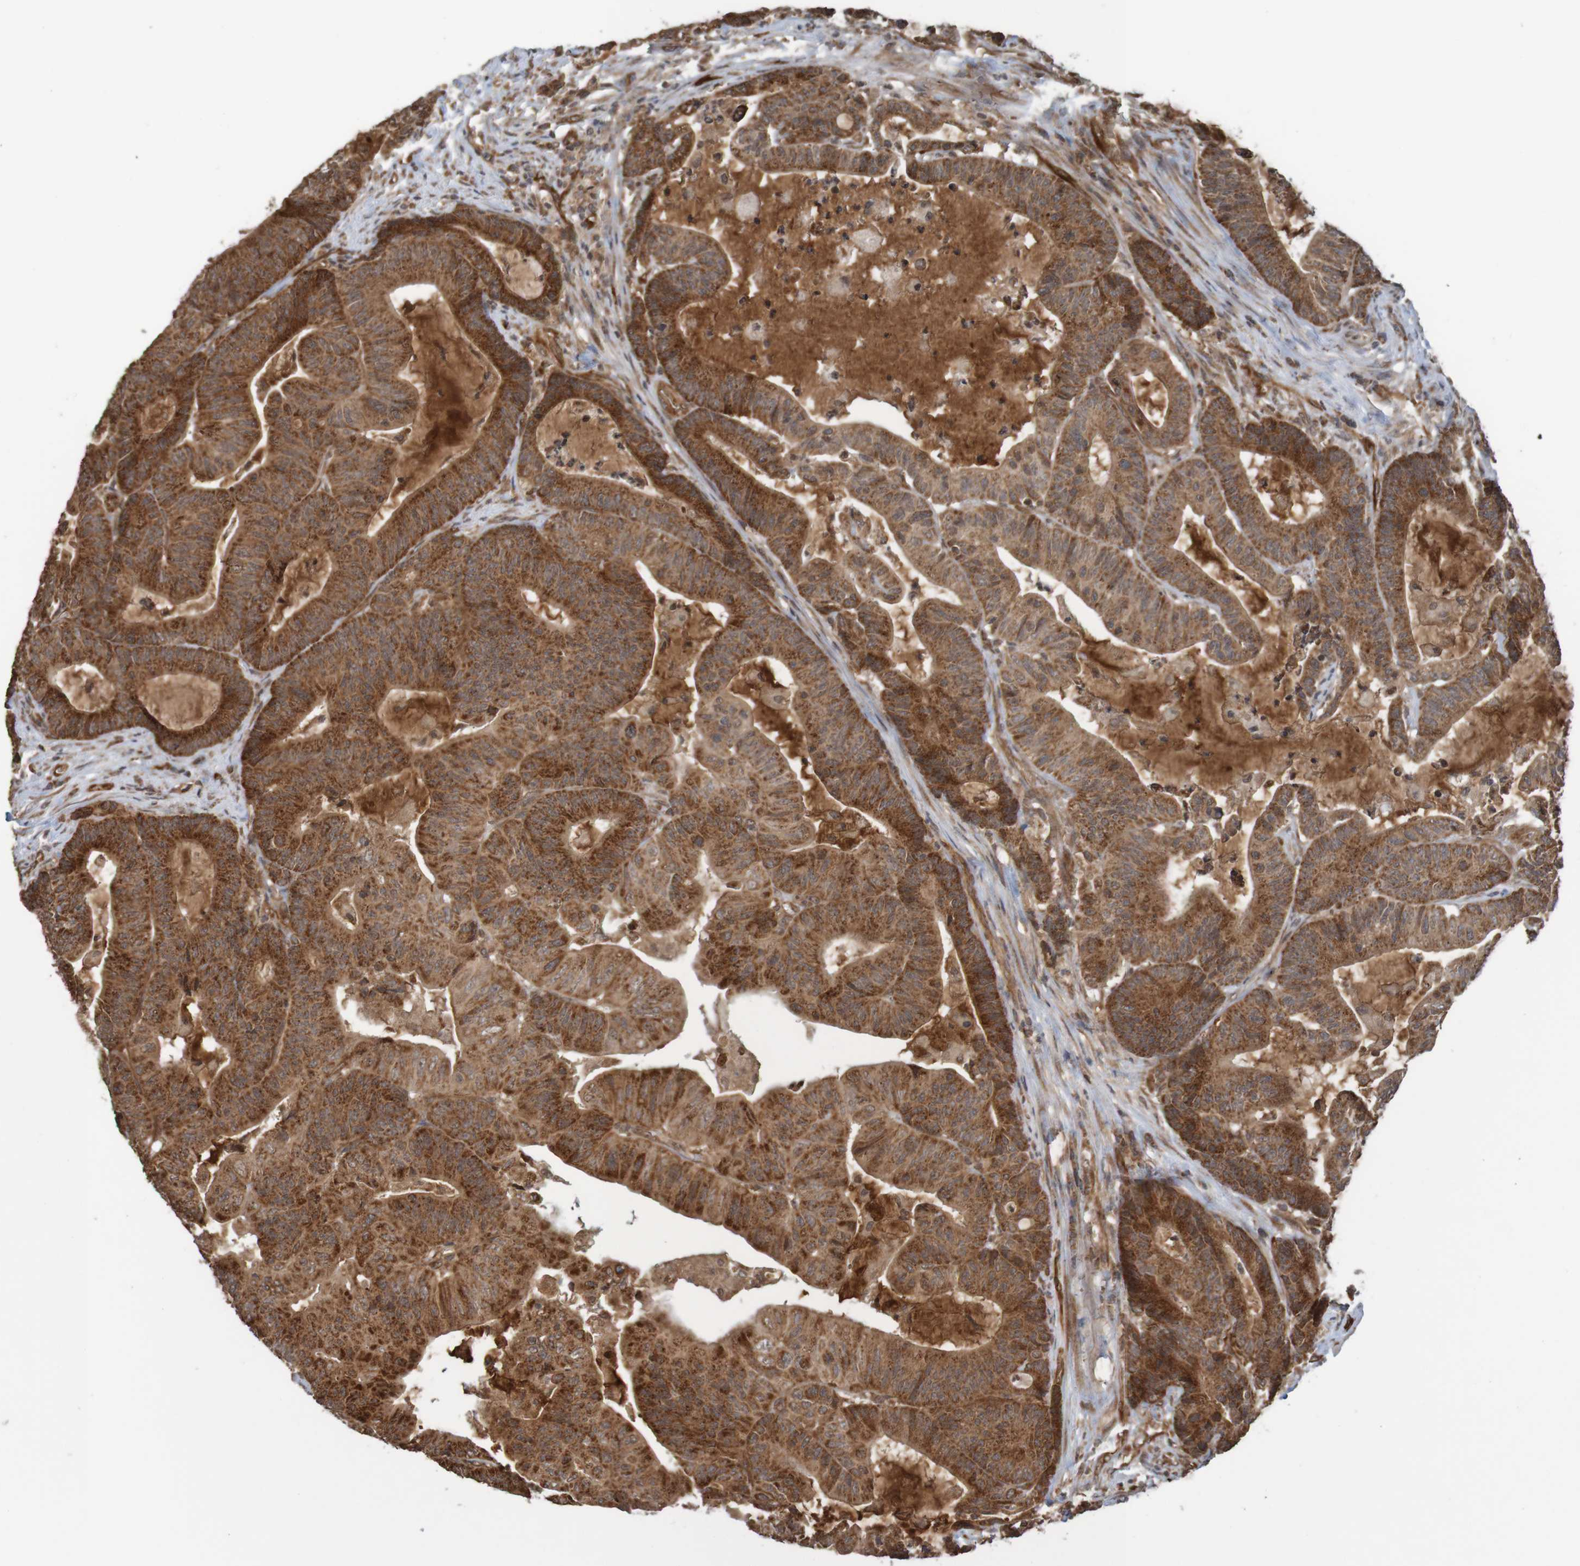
{"staining": {"intensity": "strong", "quantity": ">75%", "location": "cytoplasmic/membranous"}, "tissue": "colorectal cancer", "cell_type": "Tumor cells", "image_type": "cancer", "snomed": [{"axis": "morphology", "description": "Adenocarcinoma, NOS"}, {"axis": "topography", "description": "Colon"}], "caption": "A high amount of strong cytoplasmic/membranous positivity is seen in about >75% of tumor cells in colorectal adenocarcinoma tissue. Immunohistochemistry (ihc) stains the protein of interest in brown and the nuclei are stained blue.", "gene": "MRPL52", "patient": {"sex": "female", "age": 84}}